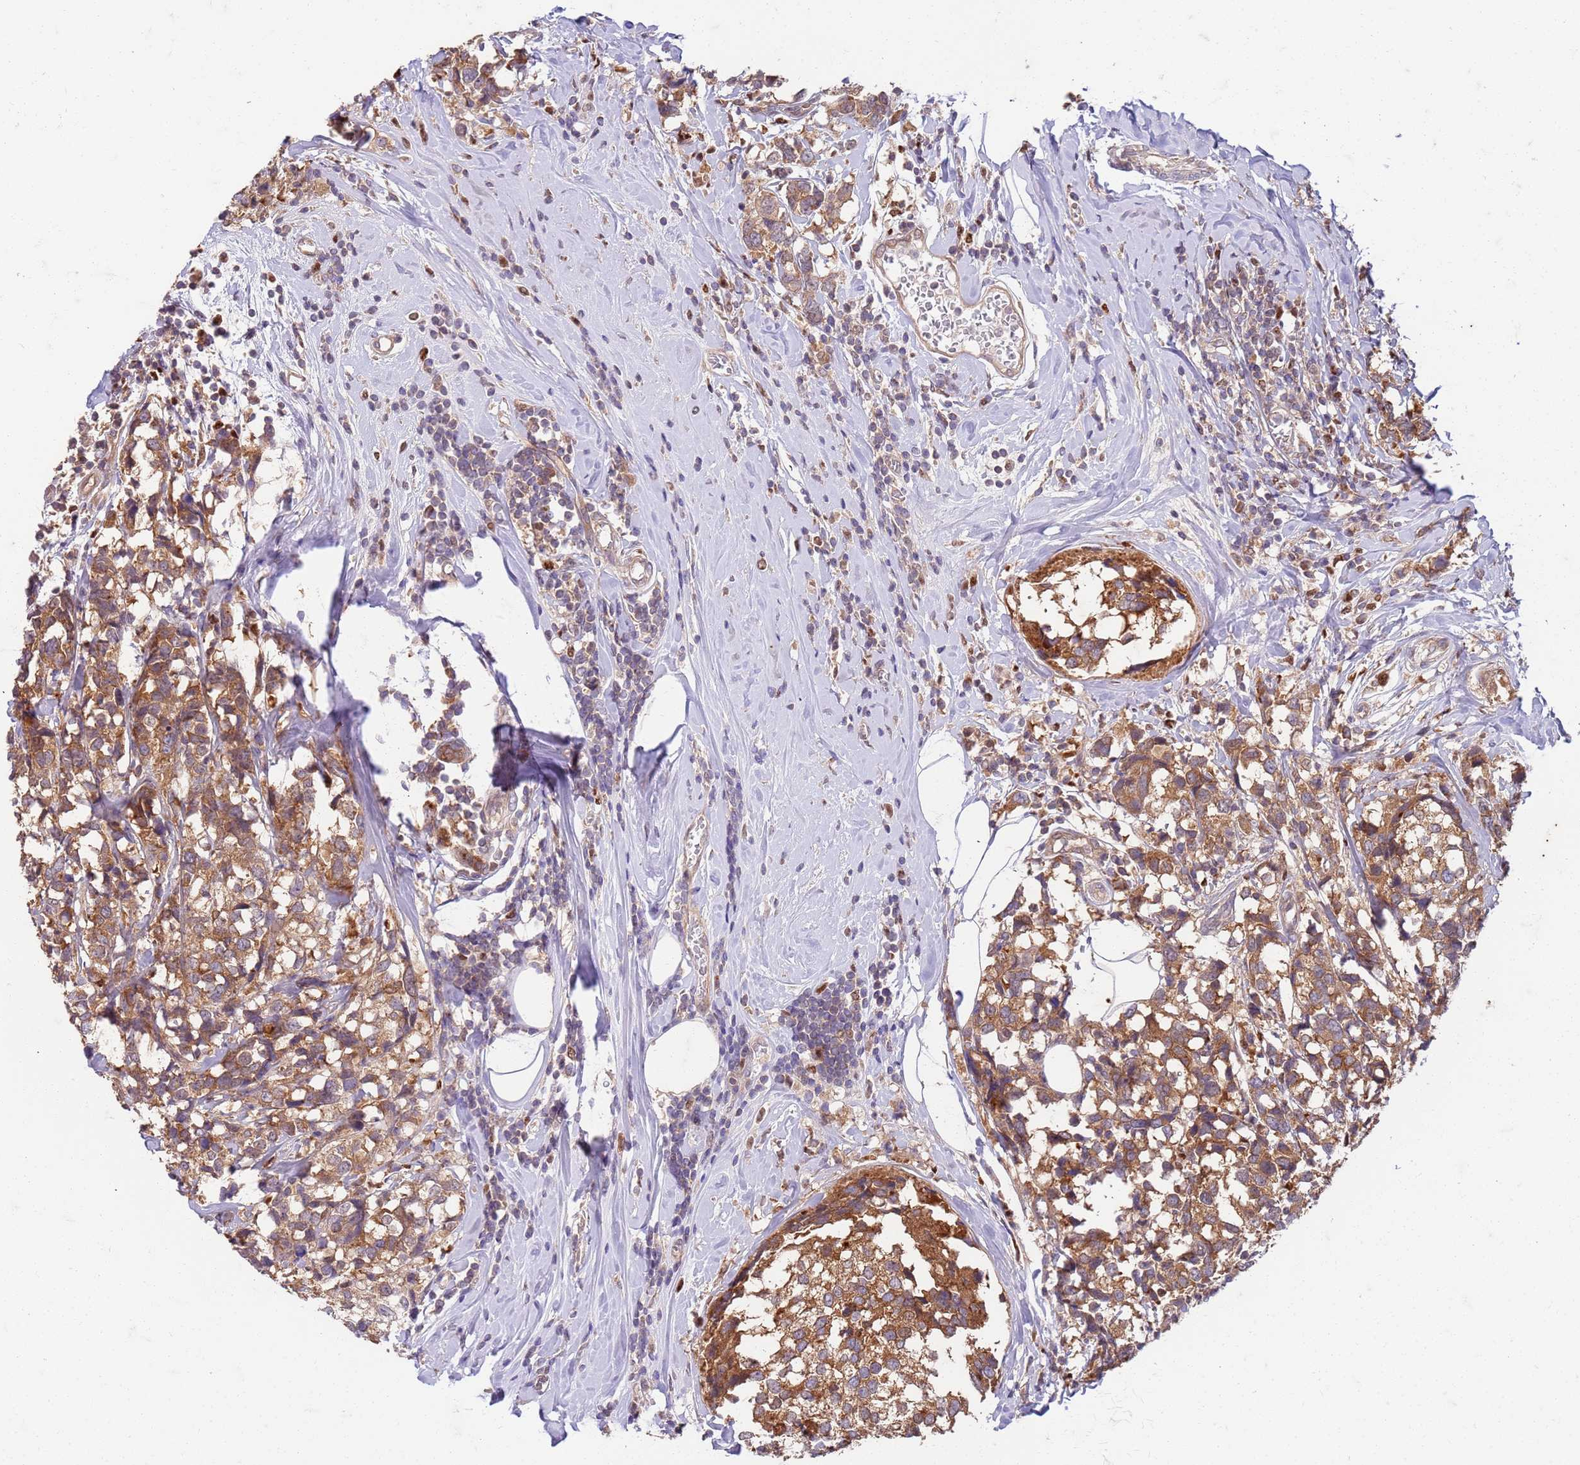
{"staining": {"intensity": "moderate", "quantity": ">75%", "location": "cytoplasmic/membranous"}, "tissue": "breast cancer", "cell_type": "Tumor cells", "image_type": "cancer", "snomed": [{"axis": "morphology", "description": "Lobular carcinoma"}, {"axis": "topography", "description": "Breast"}], "caption": "Immunohistochemical staining of breast lobular carcinoma displays moderate cytoplasmic/membranous protein expression in about >75% of tumor cells.", "gene": "OSBP", "patient": {"sex": "female", "age": 59}}